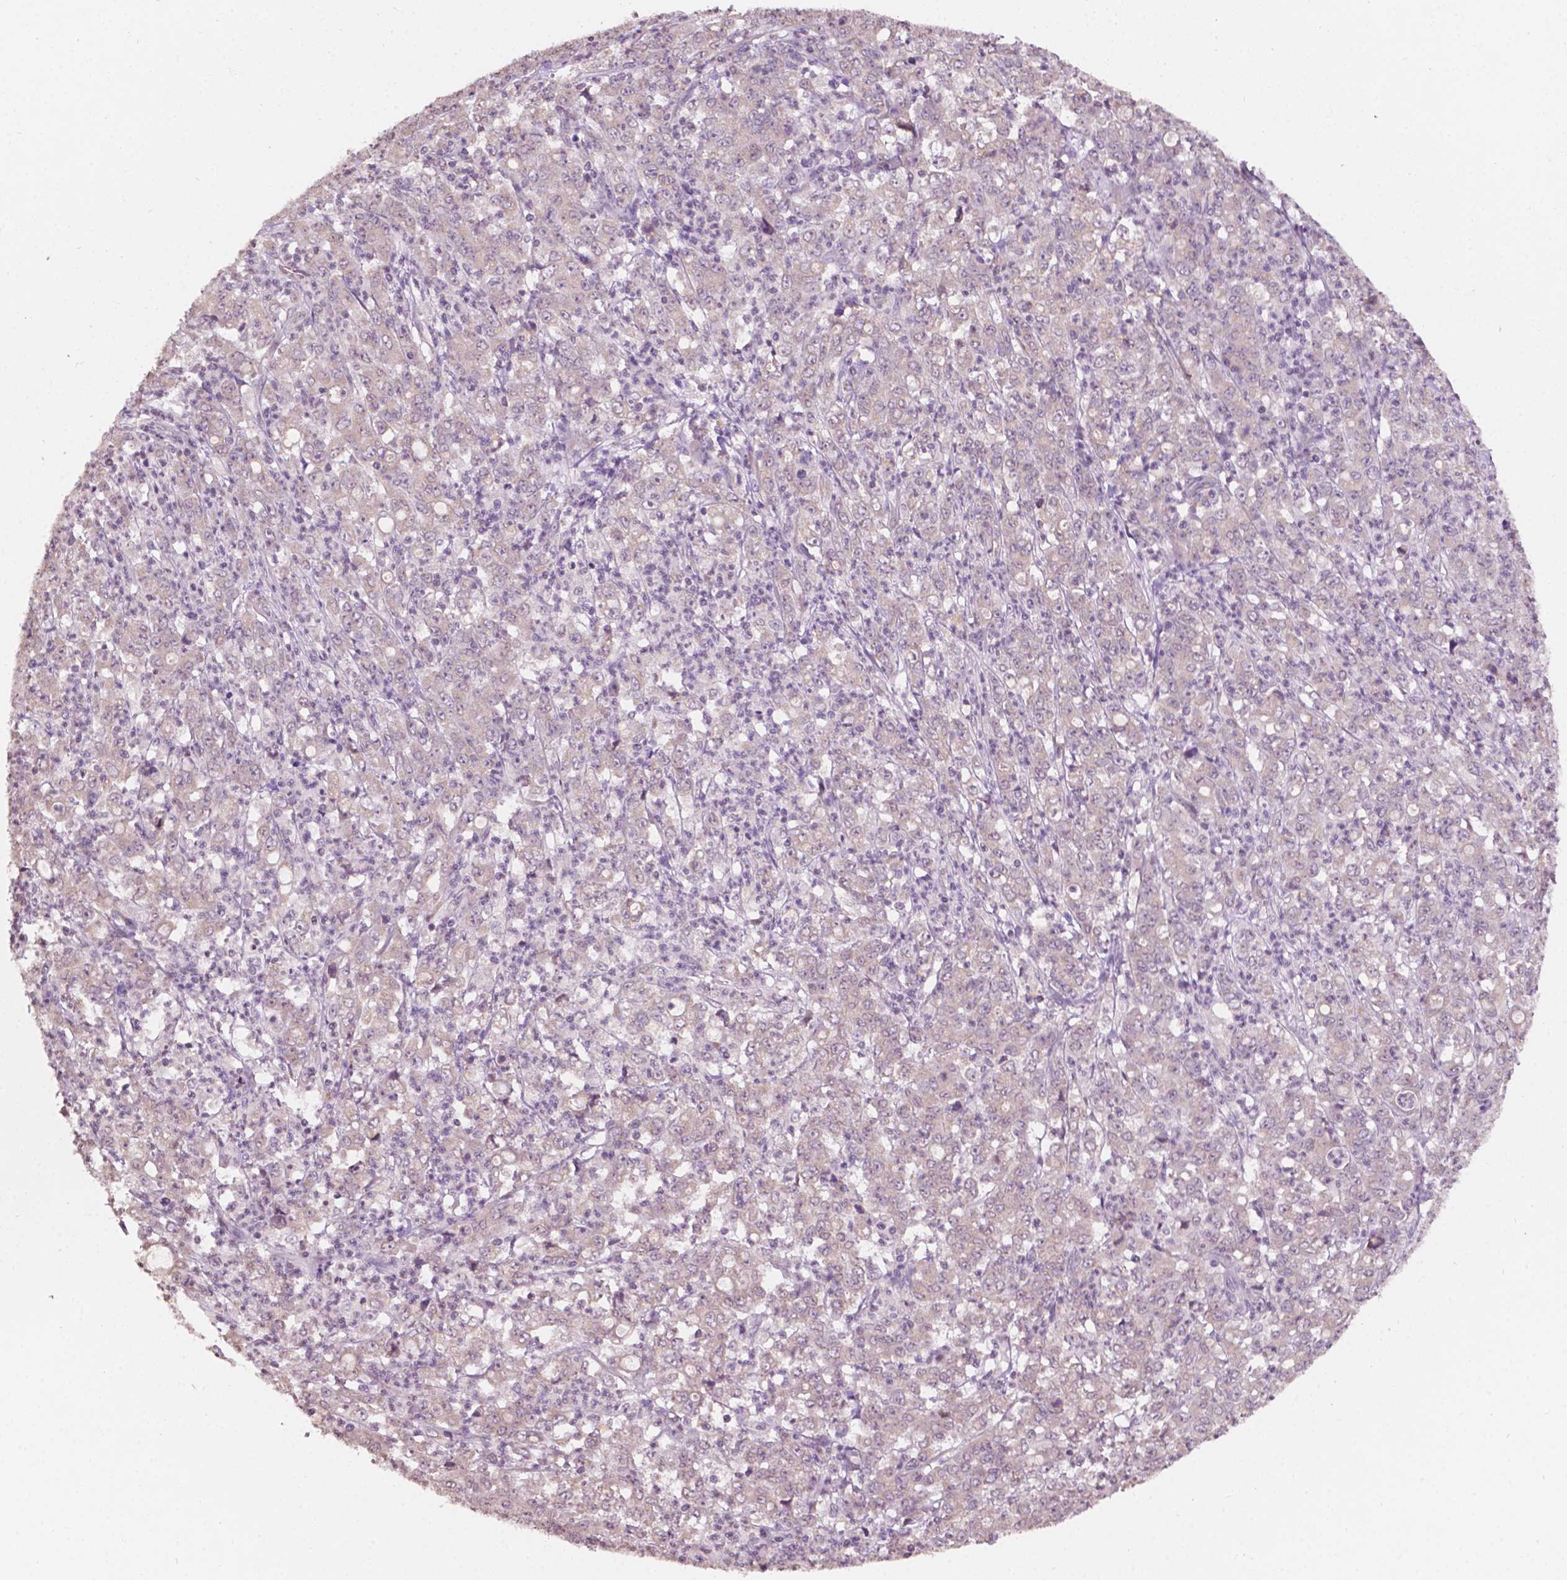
{"staining": {"intensity": "negative", "quantity": "none", "location": "none"}, "tissue": "stomach cancer", "cell_type": "Tumor cells", "image_type": "cancer", "snomed": [{"axis": "morphology", "description": "Adenocarcinoma, NOS"}, {"axis": "topography", "description": "Stomach, lower"}], "caption": "This is a photomicrograph of immunohistochemistry staining of stomach cancer, which shows no staining in tumor cells.", "gene": "NOS1AP", "patient": {"sex": "female", "age": 71}}